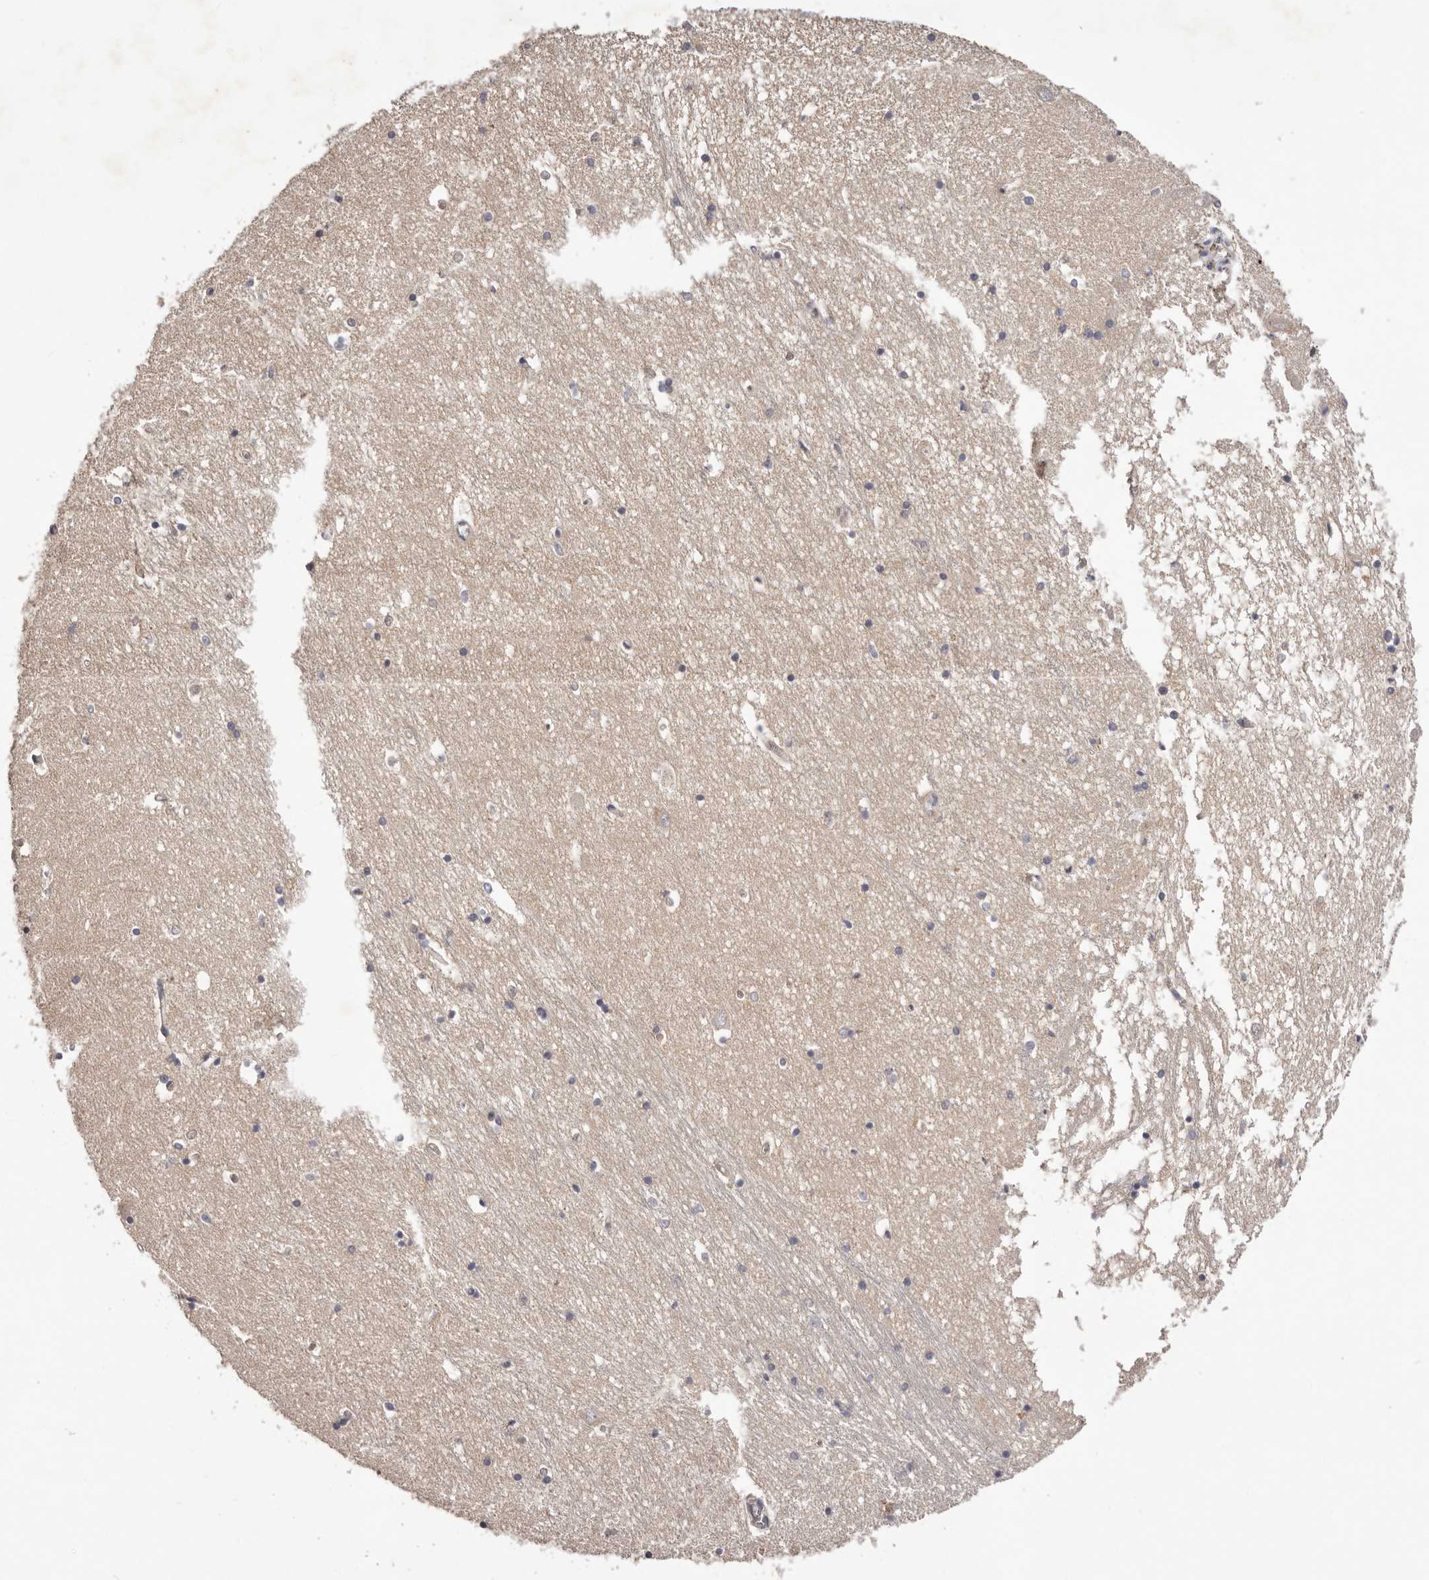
{"staining": {"intensity": "negative", "quantity": "none", "location": "none"}, "tissue": "hippocampus", "cell_type": "Glial cells", "image_type": "normal", "snomed": [{"axis": "morphology", "description": "Normal tissue, NOS"}, {"axis": "topography", "description": "Hippocampus"}], "caption": "IHC photomicrograph of unremarkable hippocampus: human hippocampus stained with DAB reveals no significant protein staining in glial cells. (DAB (3,3'-diaminobenzidine) immunohistochemistry (IHC) visualized using brightfield microscopy, high magnification).", "gene": "LTV1", "patient": {"sex": "male", "age": 70}}